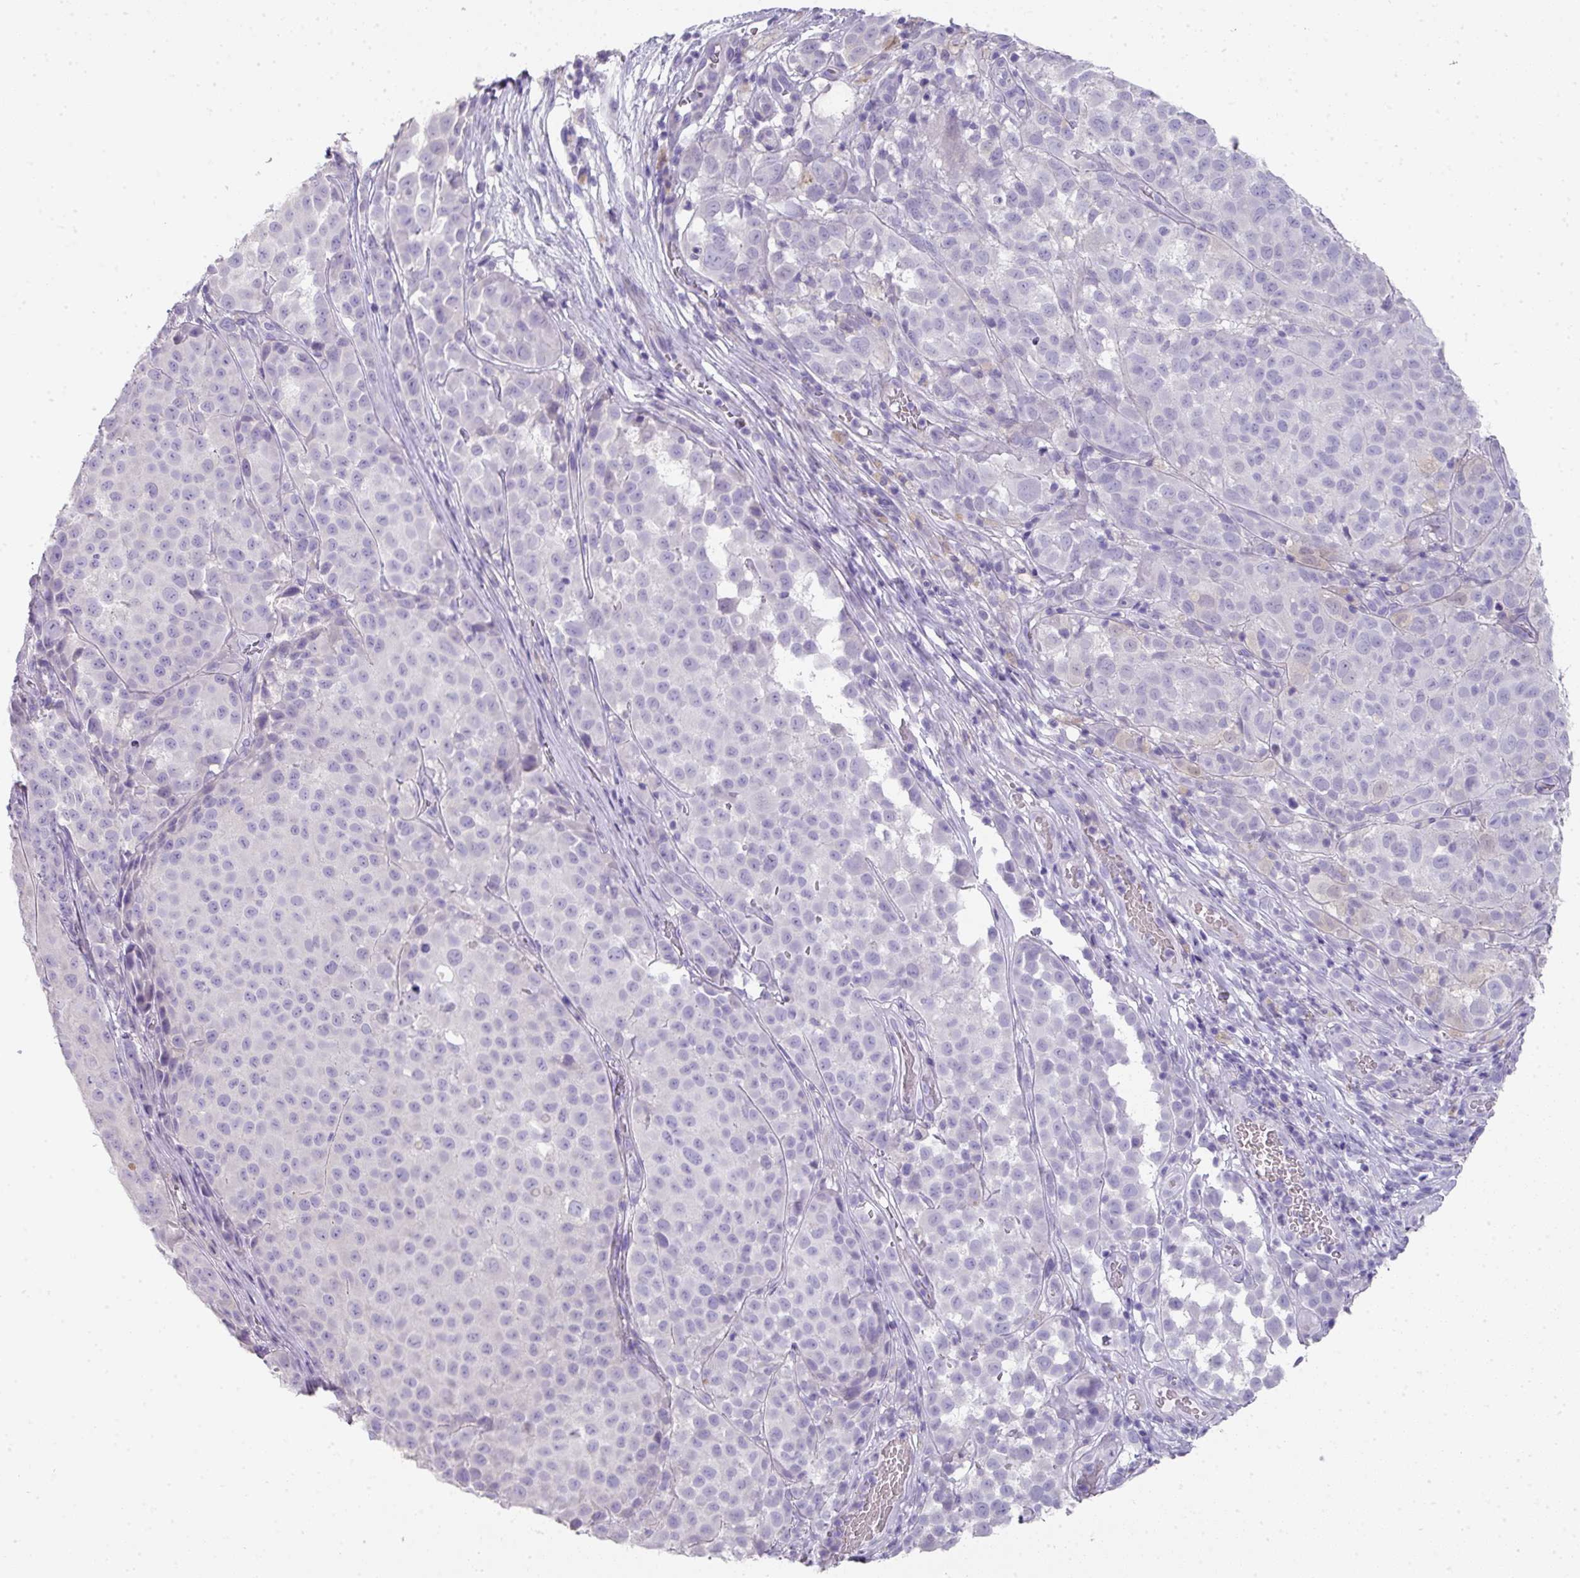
{"staining": {"intensity": "negative", "quantity": "none", "location": "none"}, "tissue": "melanoma", "cell_type": "Tumor cells", "image_type": "cancer", "snomed": [{"axis": "morphology", "description": "Malignant melanoma, NOS"}, {"axis": "topography", "description": "Skin"}], "caption": "Photomicrograph shows no protein staining in tumor cells of malignant melanoma tissue. The staining was performed using DAB (3,3'-diaminobenzidine) to visualize the protein expression in brown, while the nuclei were stained in blue with hematoxylin (Magnification: 20x).", "gene": "GLI4", "patient": {"sex": "male", "age": 64}}